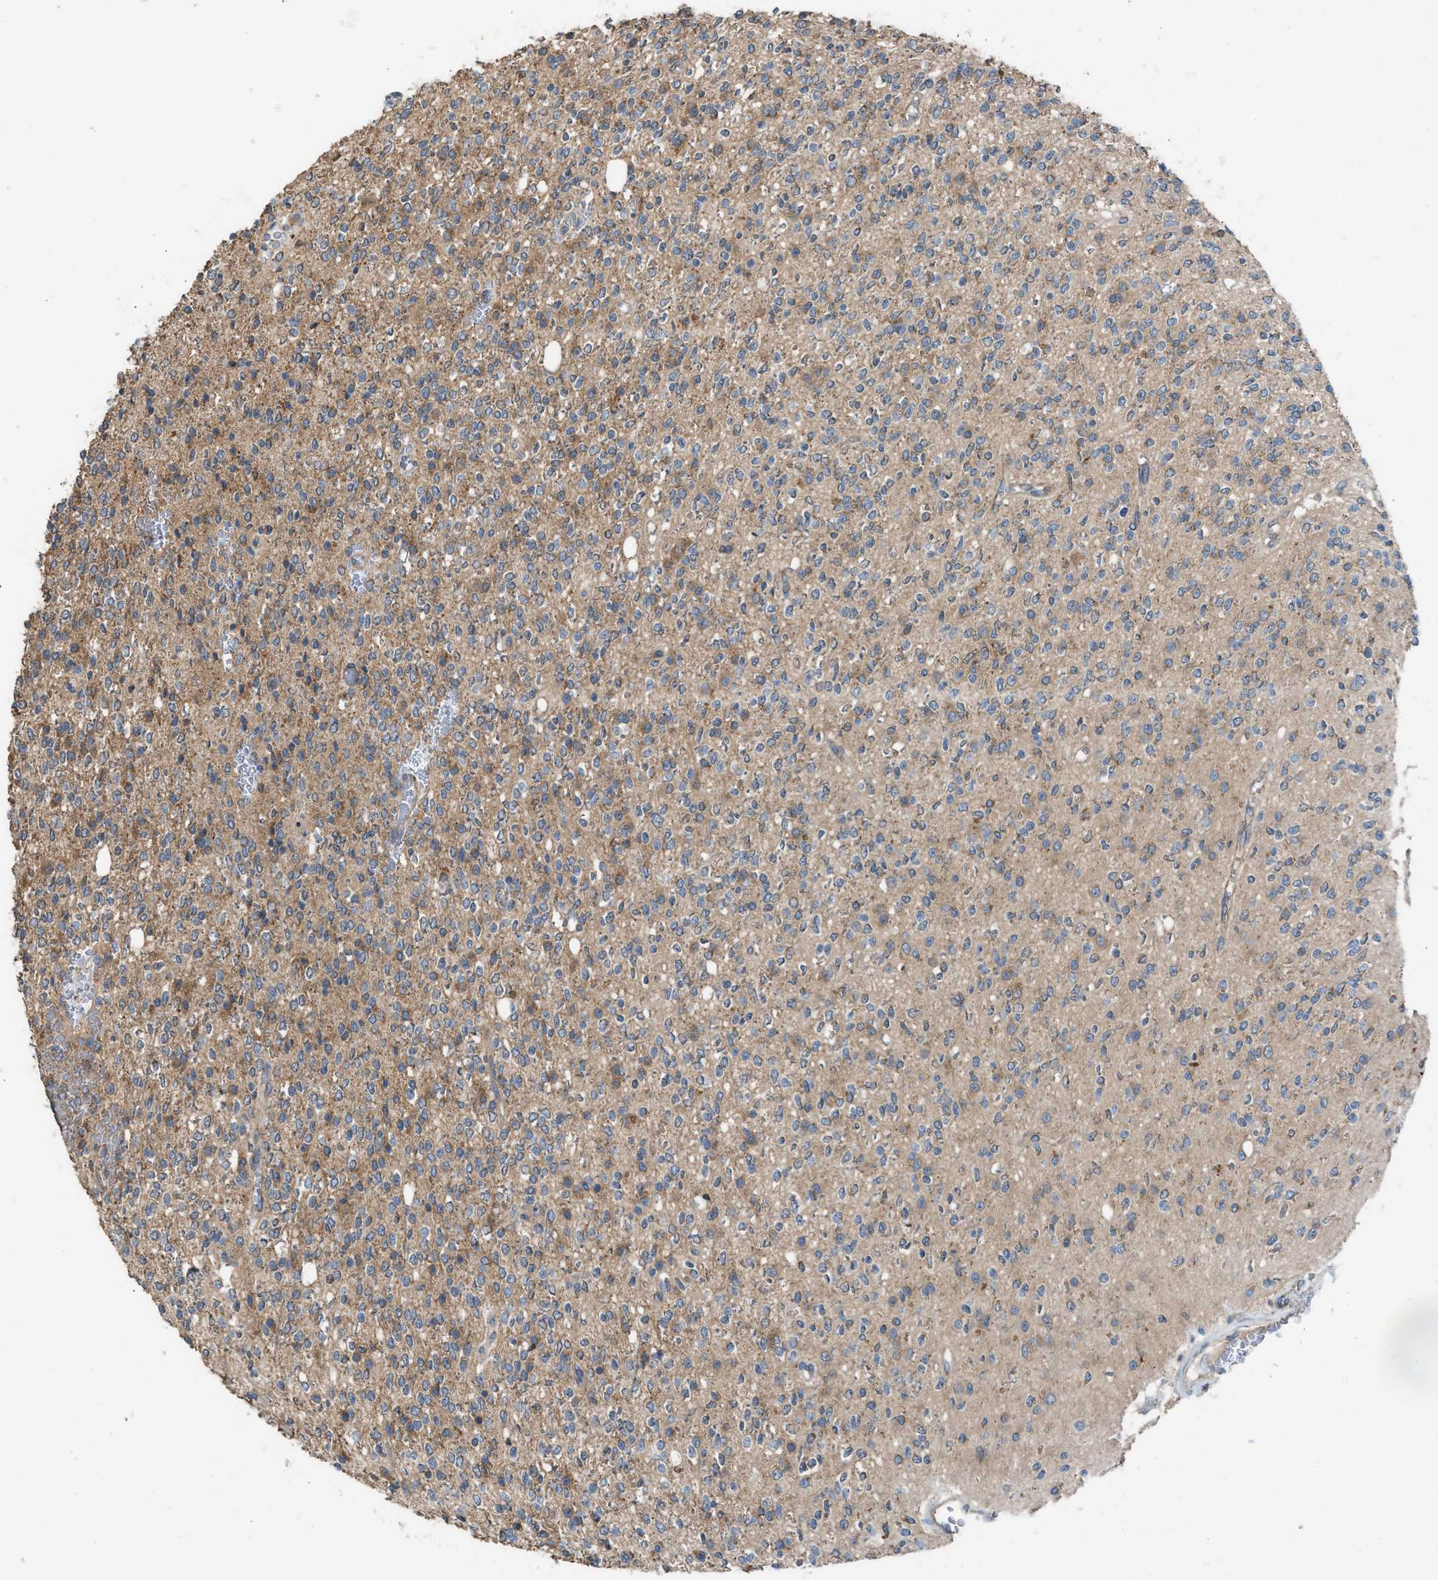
{"staining": {"intensity": "moderate", "quantity": ">75%", "location": "cytoplasmic/membranous"}, "tissue": "glioma", "cell_type": "Tumor cells", "image_type": "cancer", "snomed": [{"axis": "morphology", "description": "Glioma, malignant, High grade"}, {"axis": "topography", "description": "Brain"}], "caption": "A micrograph showing moderate cytoplasmic/membranous positivity in approximately >75% of tumor cells in glioma, as visualized by brown immunohistochemical staining.", "gene": "TPK1", "patient": {"sex": "male", "age": 34}}